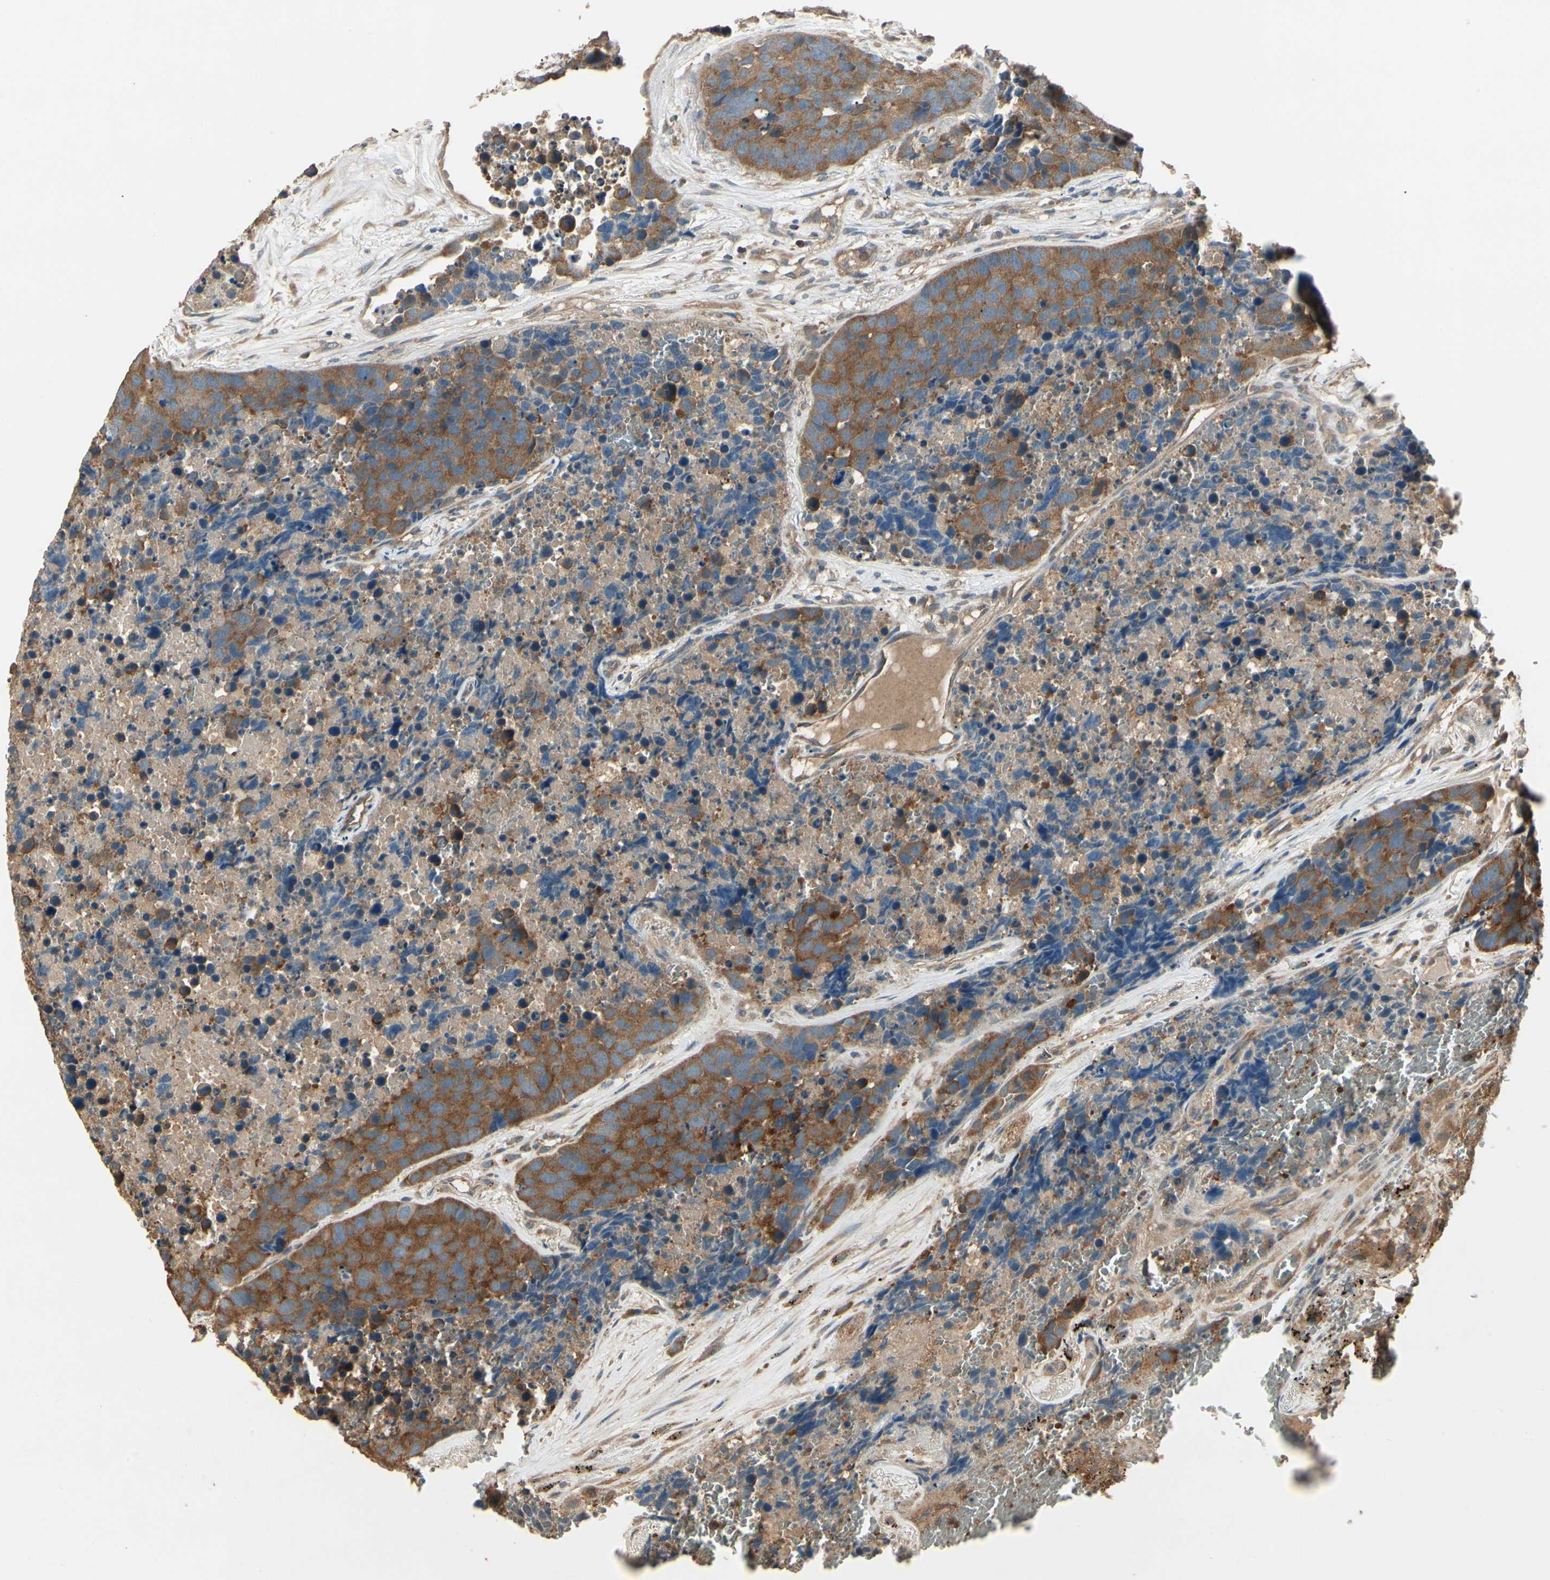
{"staining": {"intensity": "strong", "quantity": ">75%", "location": "cytoplasmic/membranous"}, "tissue": "carcinoid", "cell_type": "Tumor cells", "image_type": "cancer", "snomed": [{"axis": "morphology", "description": "Carcinoid, malignant, NOS"}, {"axis": "topography", "description": "Lung"}], "caption": "Carcinoid stained for a protein displays strong cytoplasmic/membranous positivity in tumor cells.", "gene": "CCT7", "patient": {"sex": "male", "age": 60}}